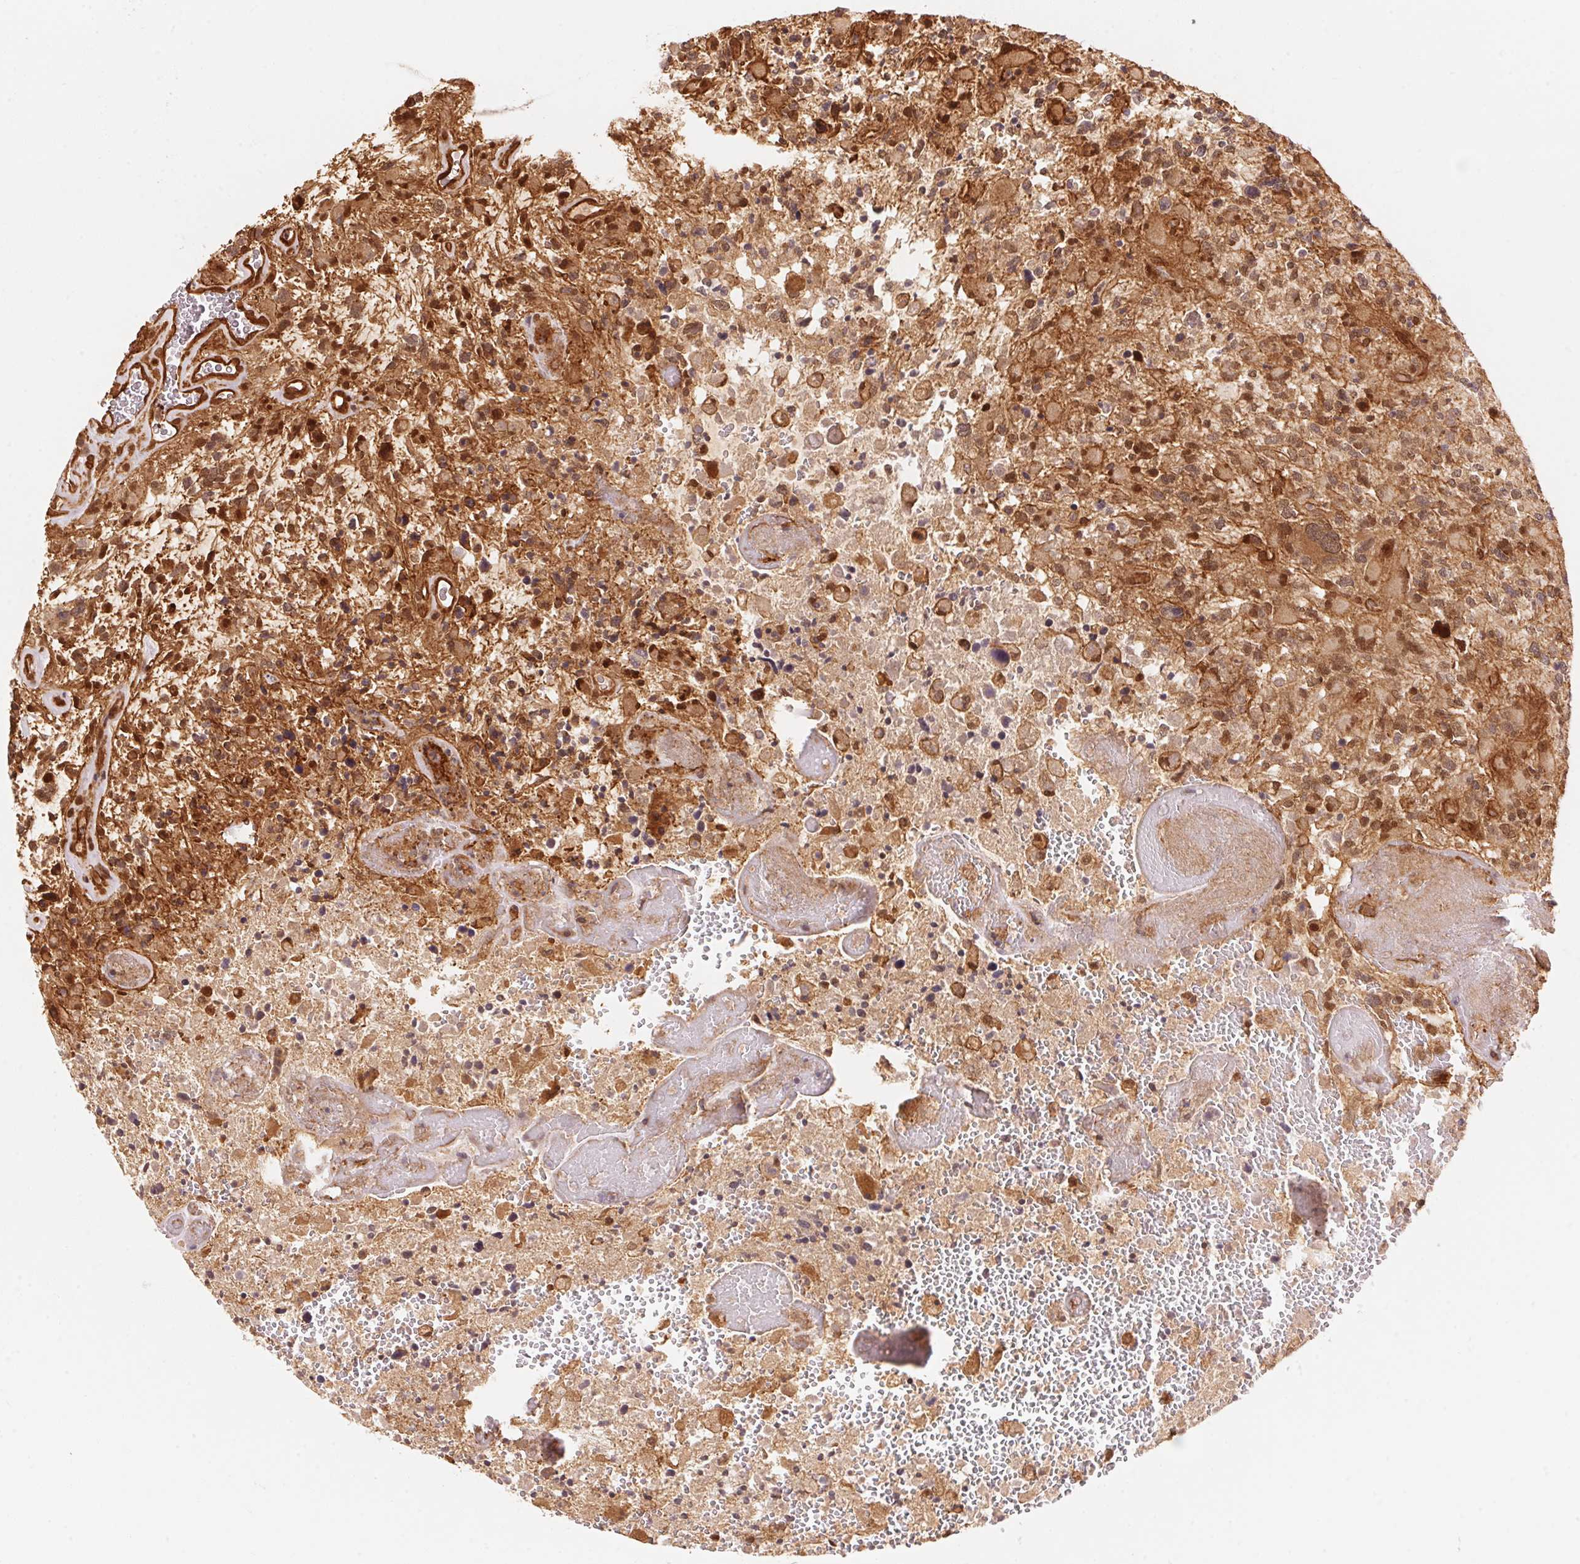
{"staining": {"intensity": "moderate", "quantity": "25%-75%", "location": "nuclear"}, "tissue": "glioma", "cell_type": "Tumor cells", "image_type": "cancer", "snomed": [{"axis": "morphology", "description": "Glioma, malignant, High grade"}, {"axis": "topography", "description": "Brain"}], "caption": "An image of malignant glioma (high-grade) stained for a protein demonstrates moderate nuclear brown staining in tumor cells.", "gene": "TNIP2", "patient": {"sex": "female", "age": 71}}